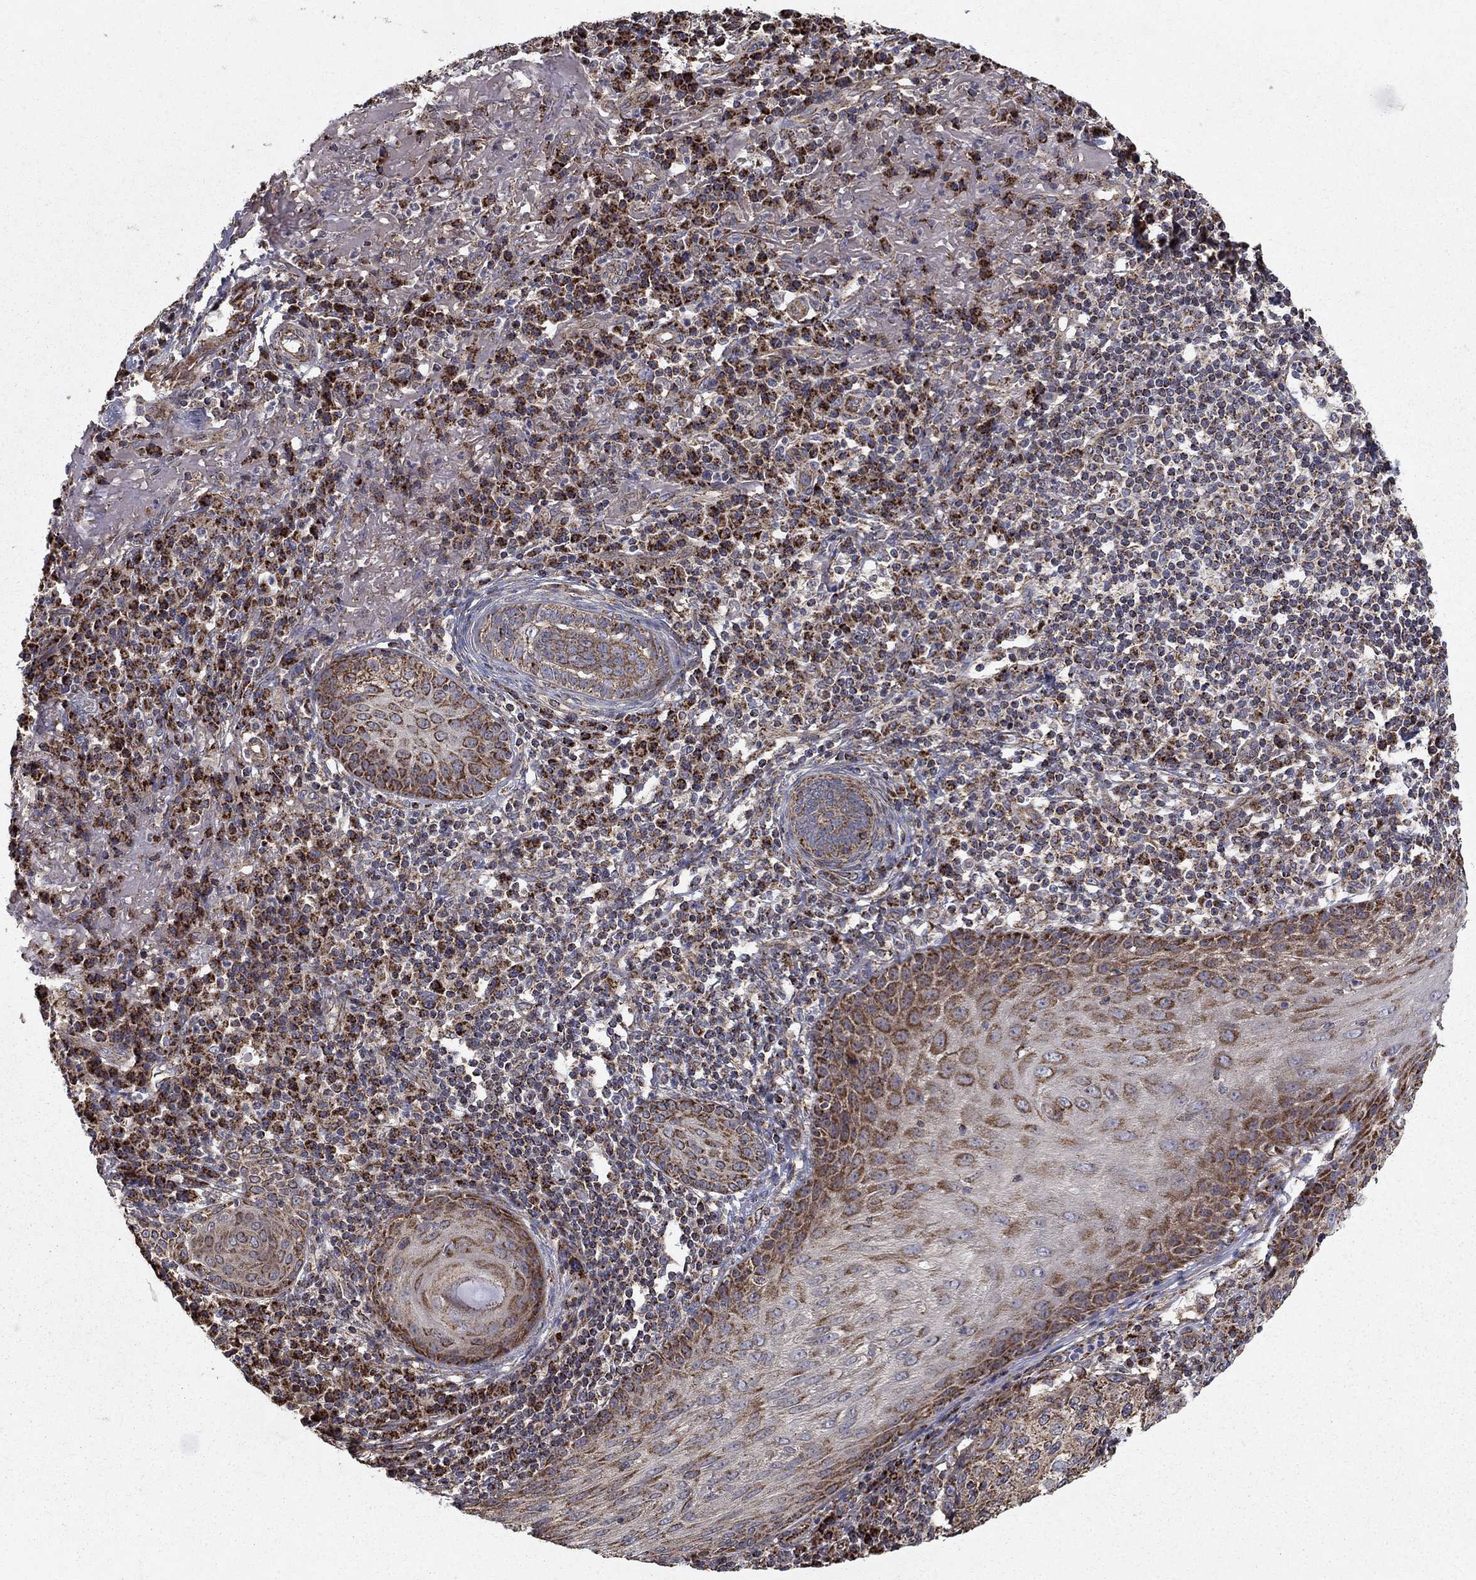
{"staining": {"intensity": "strong", "quantity": "<25%", "location": "cytoplasmic/membranous"}, "tissue": "skin cancer", "cell_type": "Tumor cells", "image_type": "cancer", "snomed": [{"axis": "morphology", "description": "Squamous cell carcinoma, NOS"}, {"axis": "topography", "description": "Skin"}], "caption": "A photomicrograph of squamous cell carcinoma (skin) stained for a protein displays strong cytoplasmic/membranous brown staining in tumor cells.", "gene": "NDUFS8", "patient": {"sex": "male", "age": 92}}